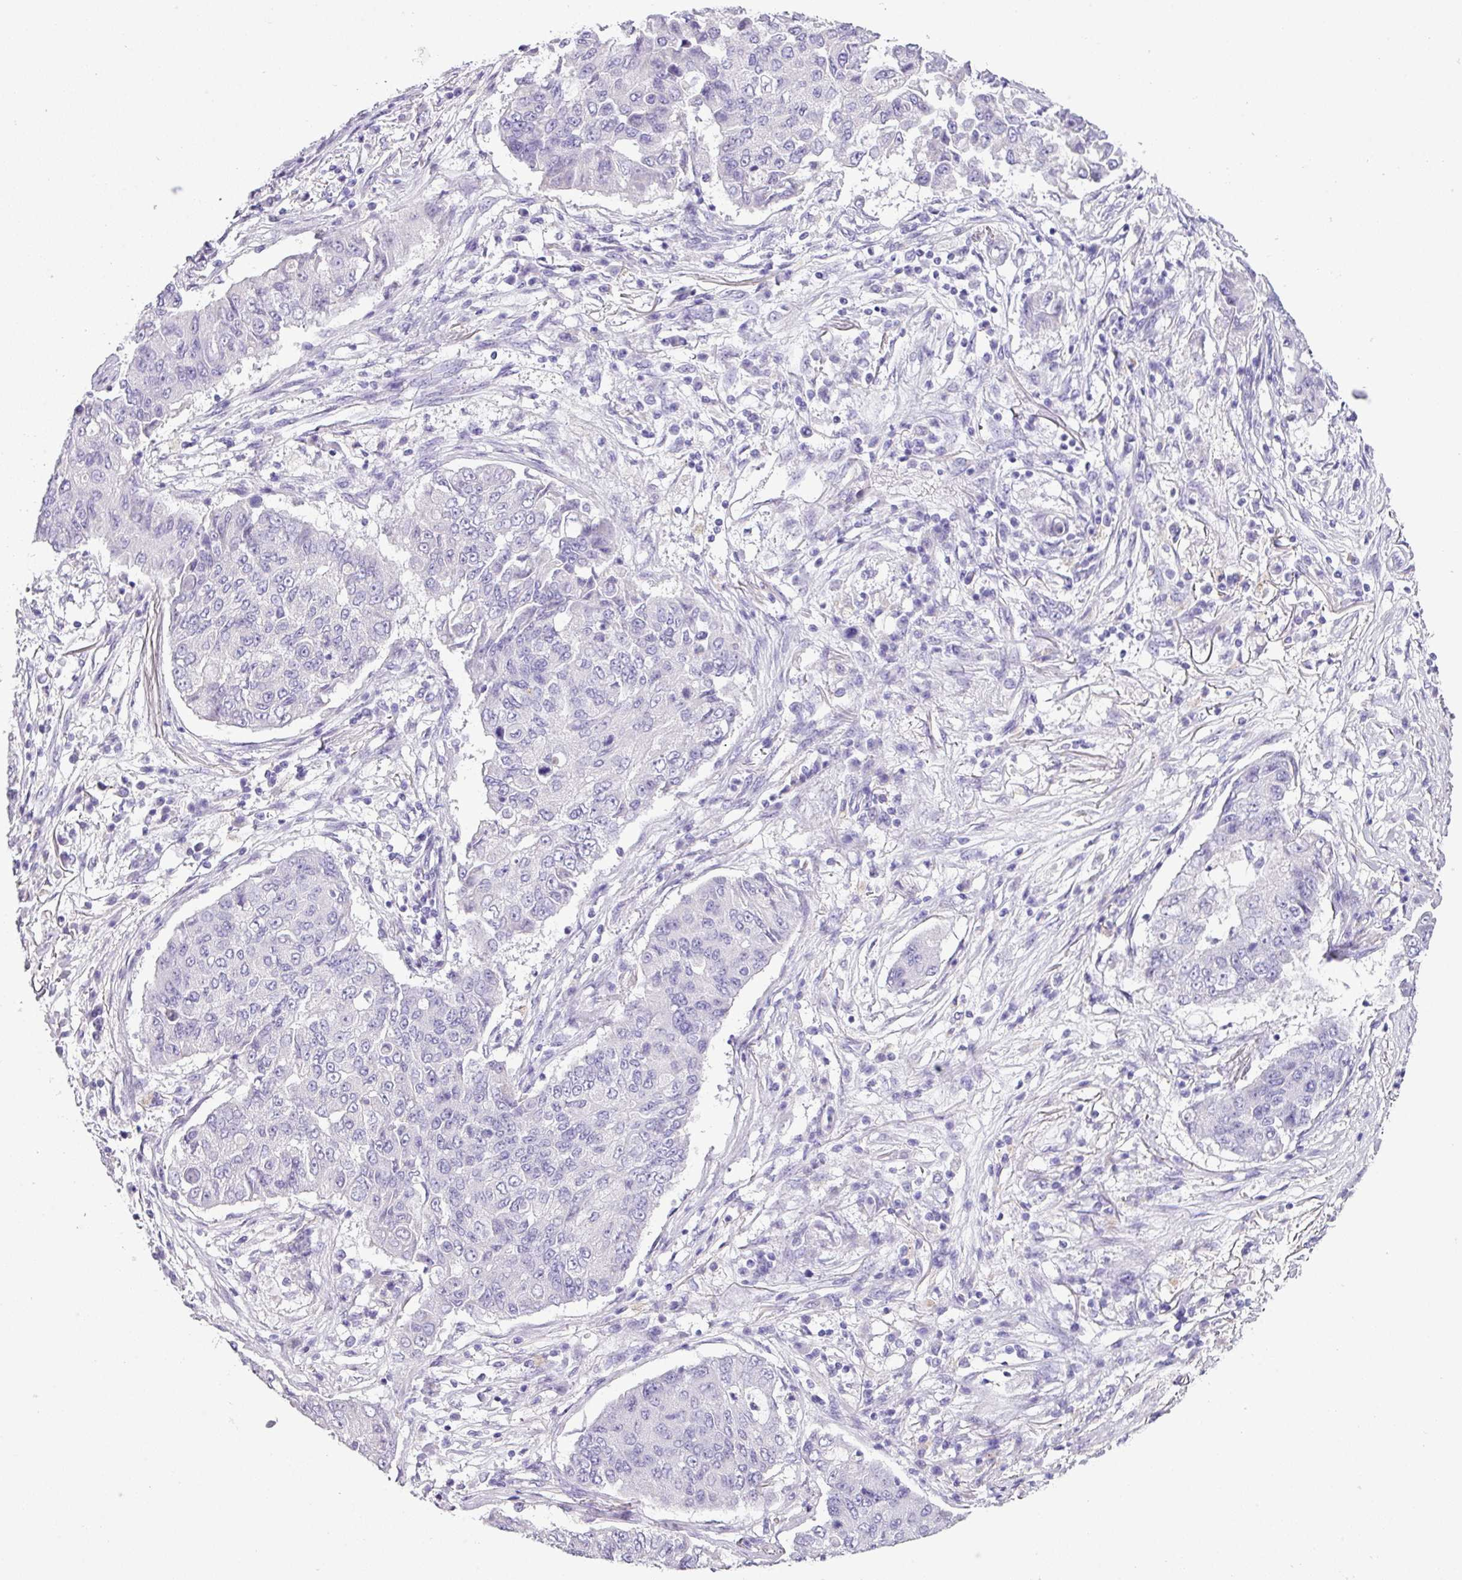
{"staining": {"intensity": "negative", "quantity": "none", "location": "none"}, "tissue": "lung cancer", "cell_type": "Tumor cells", "image_type": "cancer", "snomed": [{"axis": "morphology", "description": "Squamous cell carcinoma, NOS"}, {"axis": "topography", "description": "Lung"}], "caption": "Immunohistochemistry of lung cancer (squamous cell carcinoma) demonstrates no expression in tumor cells. The staining is performed using DAB brown chromogen with nuclei counter-stained in using hematoxylin.", "gene": "AGO3", "patient": {"sex": "male", "age": 74}}